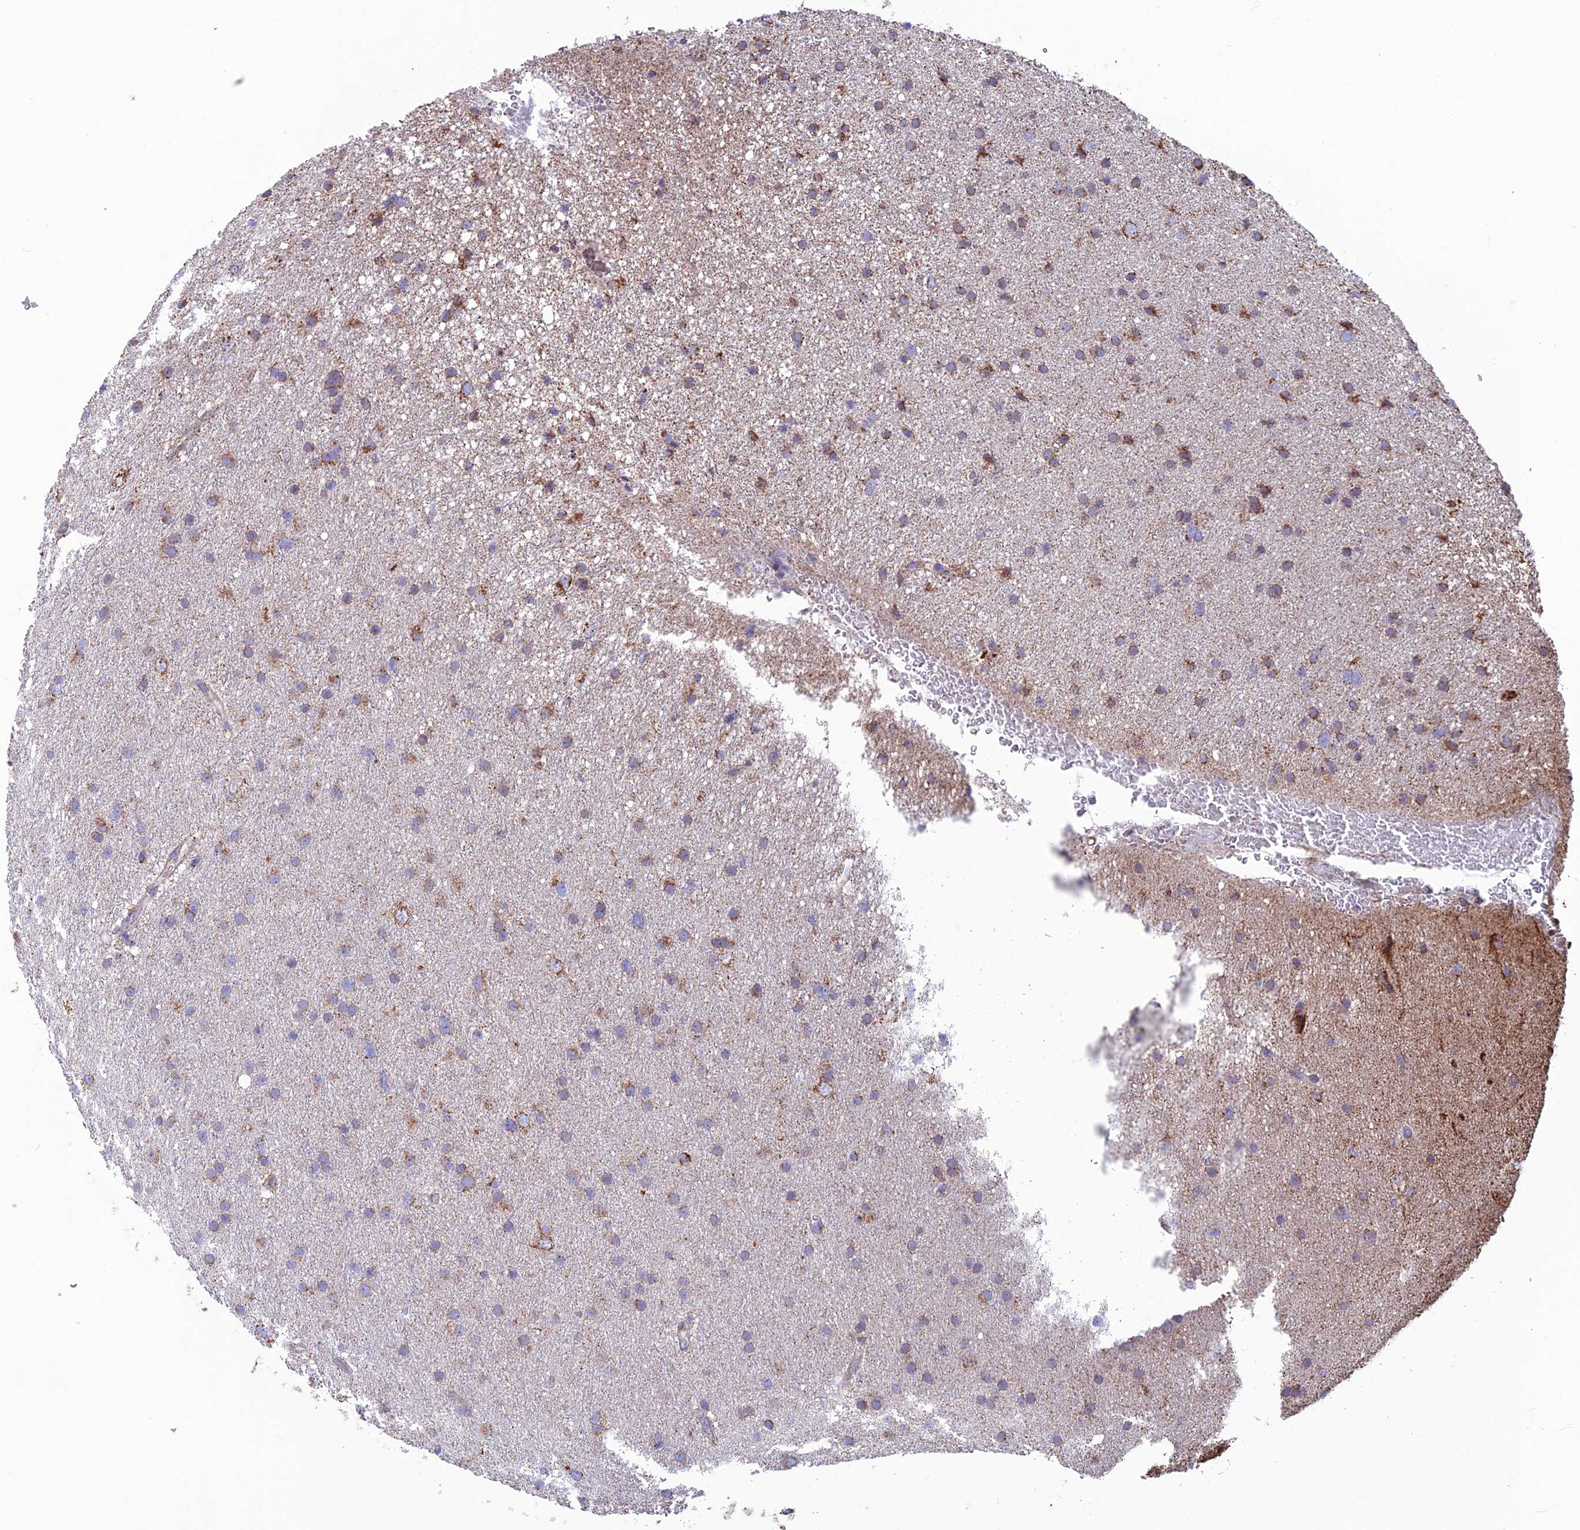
{"staining": {"intensity": "moderate", "quantity": "25%-75%", "location": "cytoplasmic/membranous"}, "tissue": "glioma", "cell_type": "Tumor cells", "image_type": "cancer", "snomed": [{"axis": "morphology", "description": "Glioma, malignant, Low grade"}, {"axis": "topography", "description": "Cerebral cortex"}], "caption": "Low-grade glioma (malignant) stained with DAB (3,3'-diaminobenzidine) immunohistochemistry (IHC) displays medium levels of moderate cytoplasmic/membranous positivity in about 25%-75% of tumor cells.", "gene": "CS", "patient": {"sex": "female", "age": 39}}